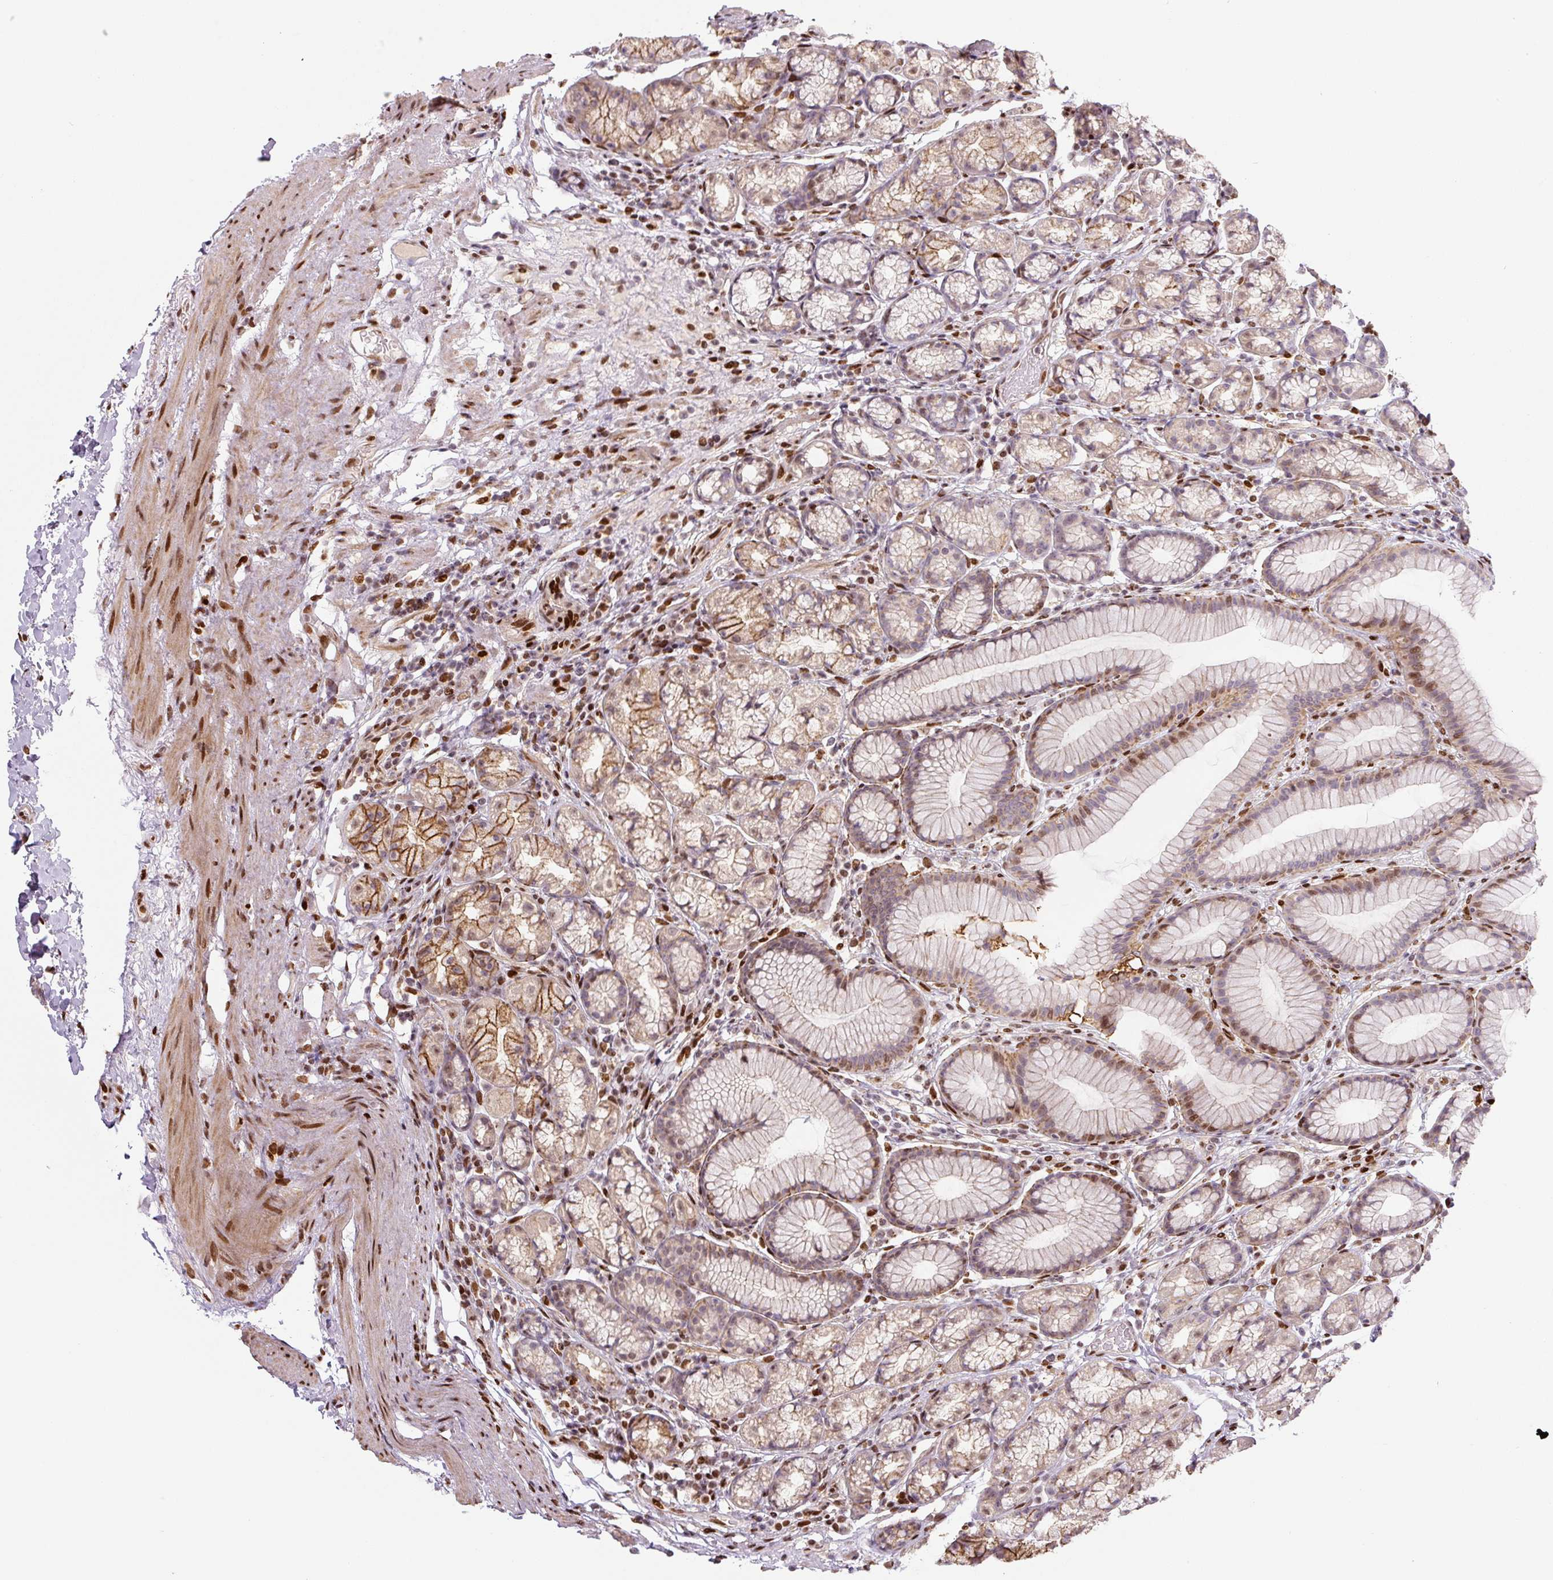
{"staining": {"intensity": "moderate", "quantity": "25%-75%", "location": "cytoplasmic/membranous,nuclear"}, "tissue": "stomach", "cell_type": "Glandular cells", "image_type": "normal", "snomed": [{"axis": "morphology", "description": "Normal tissue, NOS"}, {"axis": "topography", "description": "Stomach, lower"}], "caption": "Stomach stained with a brown dye displays moderate cytoplasmic/membranous,nuclear positive positivity in about 25%-75% of glandular cells.", "gene": "PYDC2", "patient": {"sex": "male", "age": 67}}